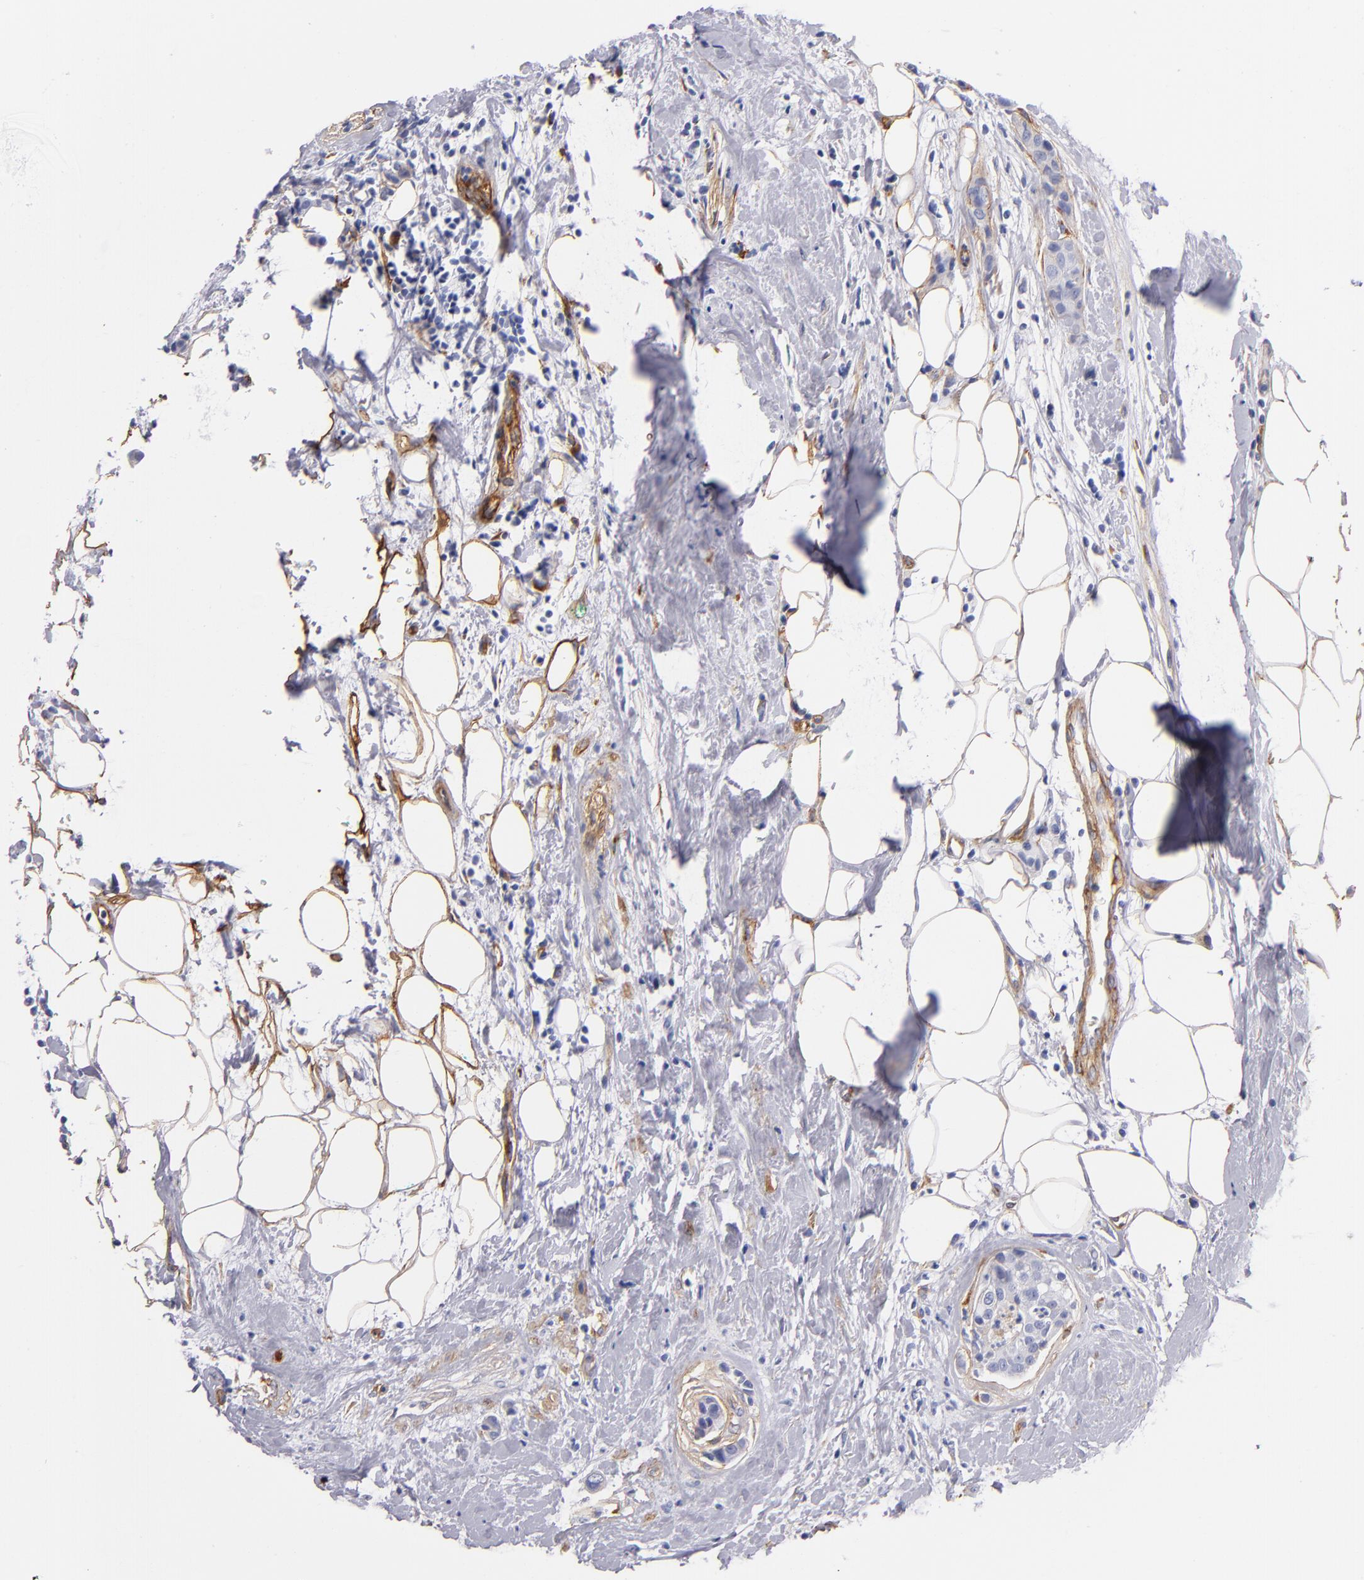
{"staining": {"intensity": "weak", "quantity": "<25%", "location": "cytoplasmic/membranous"}, "tissue": "breast cancer", "cell_type": "Tumor cells", "image_type": "cancer", "snomed": [{"axis": "morphology", "description": "Duct carcinoma"}, {"axis": "topography", "description": "Breast"}], "caption": "The IHC image has no significant positivity in tumor cells of intraductal carcinoma (breast) tissue. (DAB IHC, high magnification).", "gene": "LAMC1", "patient": {"sex": "female", "age": 45}}